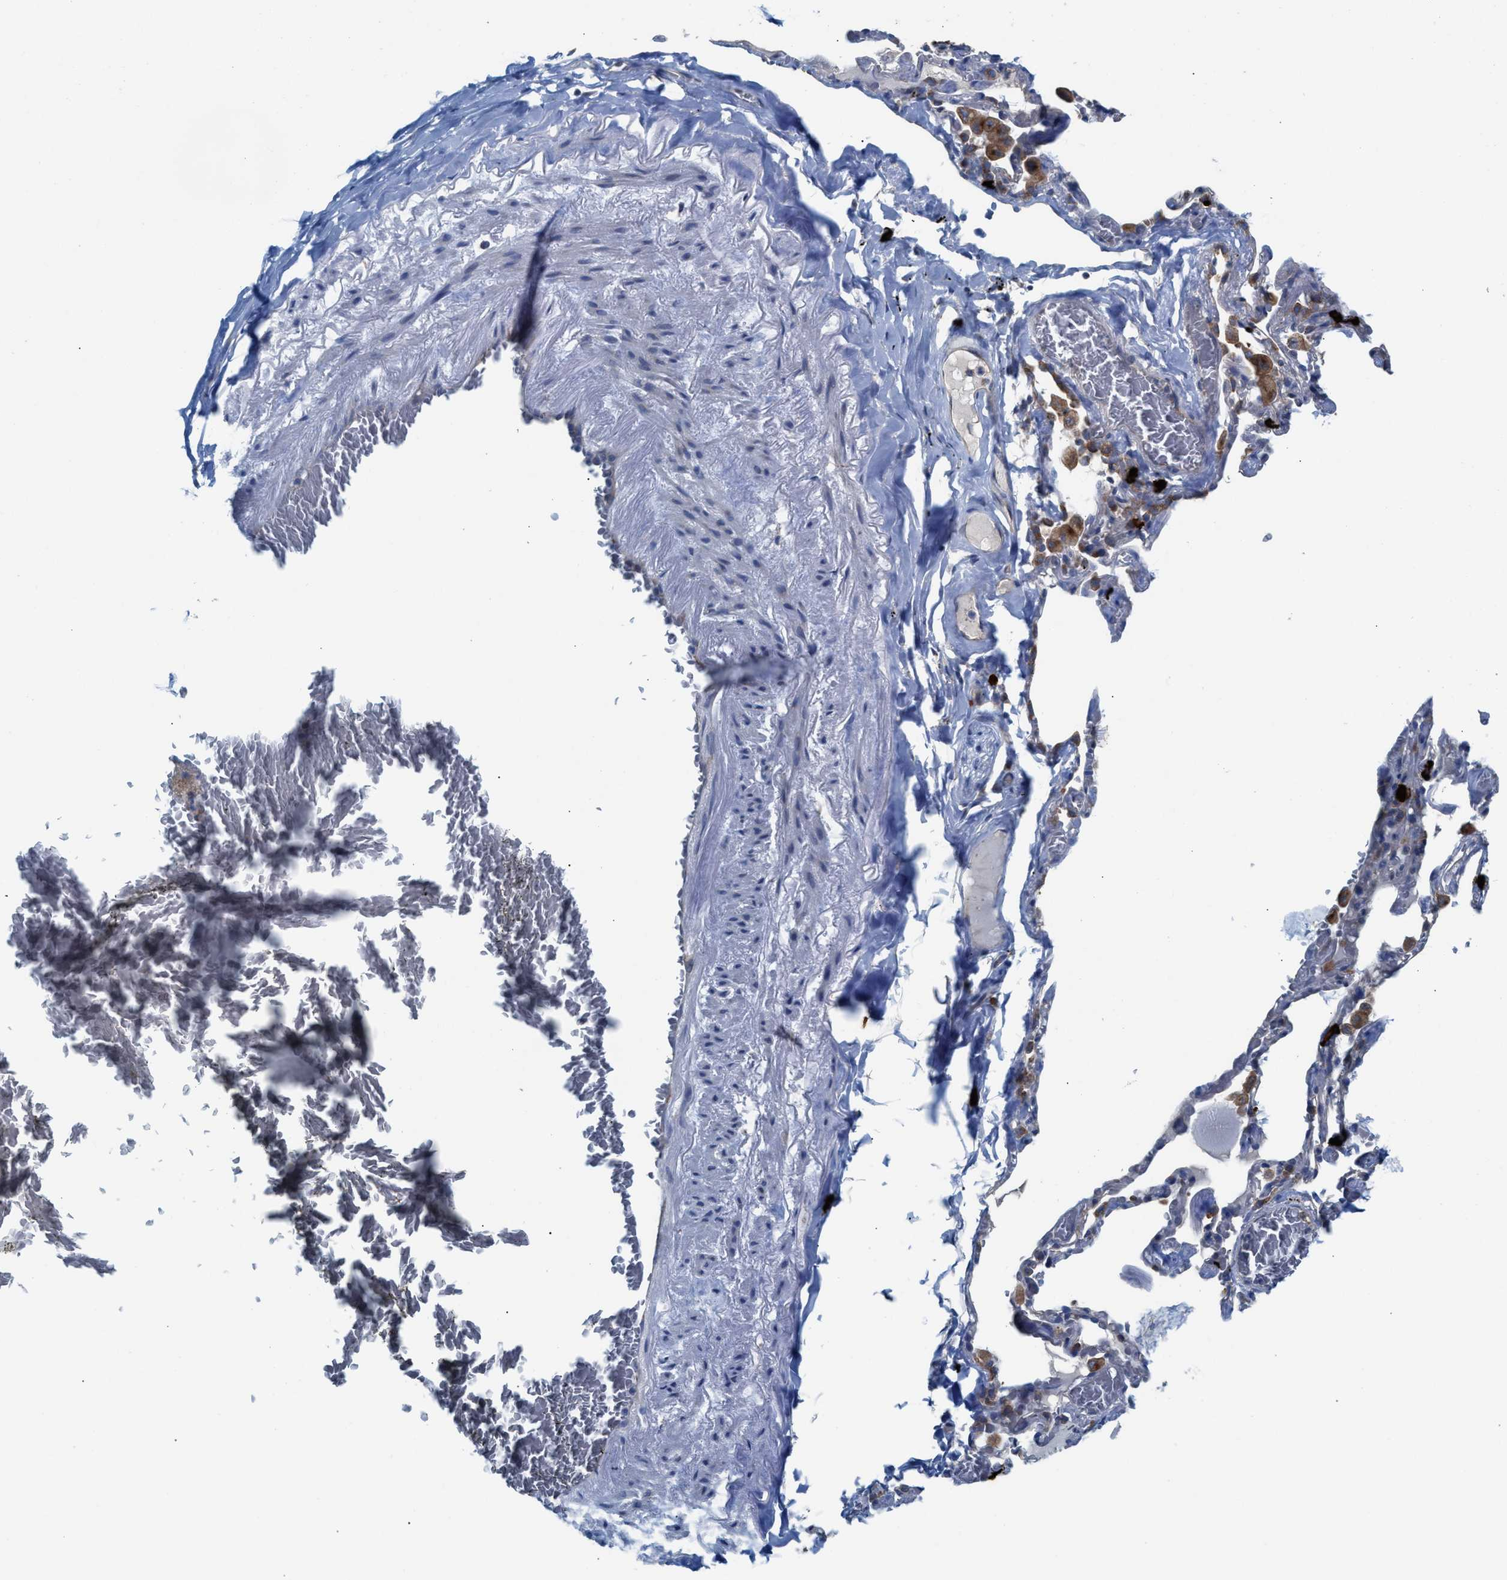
{"staining": {"intensity": "negative", "quantity": "none", "location": "none"}, "tissue": "adipose tissue", "cell_type": "Adipocytes", "image_type": "normal", "snomed": [{"axis": "morphology", "description": "Normal tissue, NOS"}, {"axis": "topography", "description": "Cartilage tissue"}, {"axis": "topography", "description": "Lung"}], "caption": "A high-resolution histopathology image shows immunohistochemistry staining of unremarkable adipose tissue, which reveals no significant positivity in adipocytes.", "gene": "NYAP1", "patient": {"sex": "female", "age": 77}}